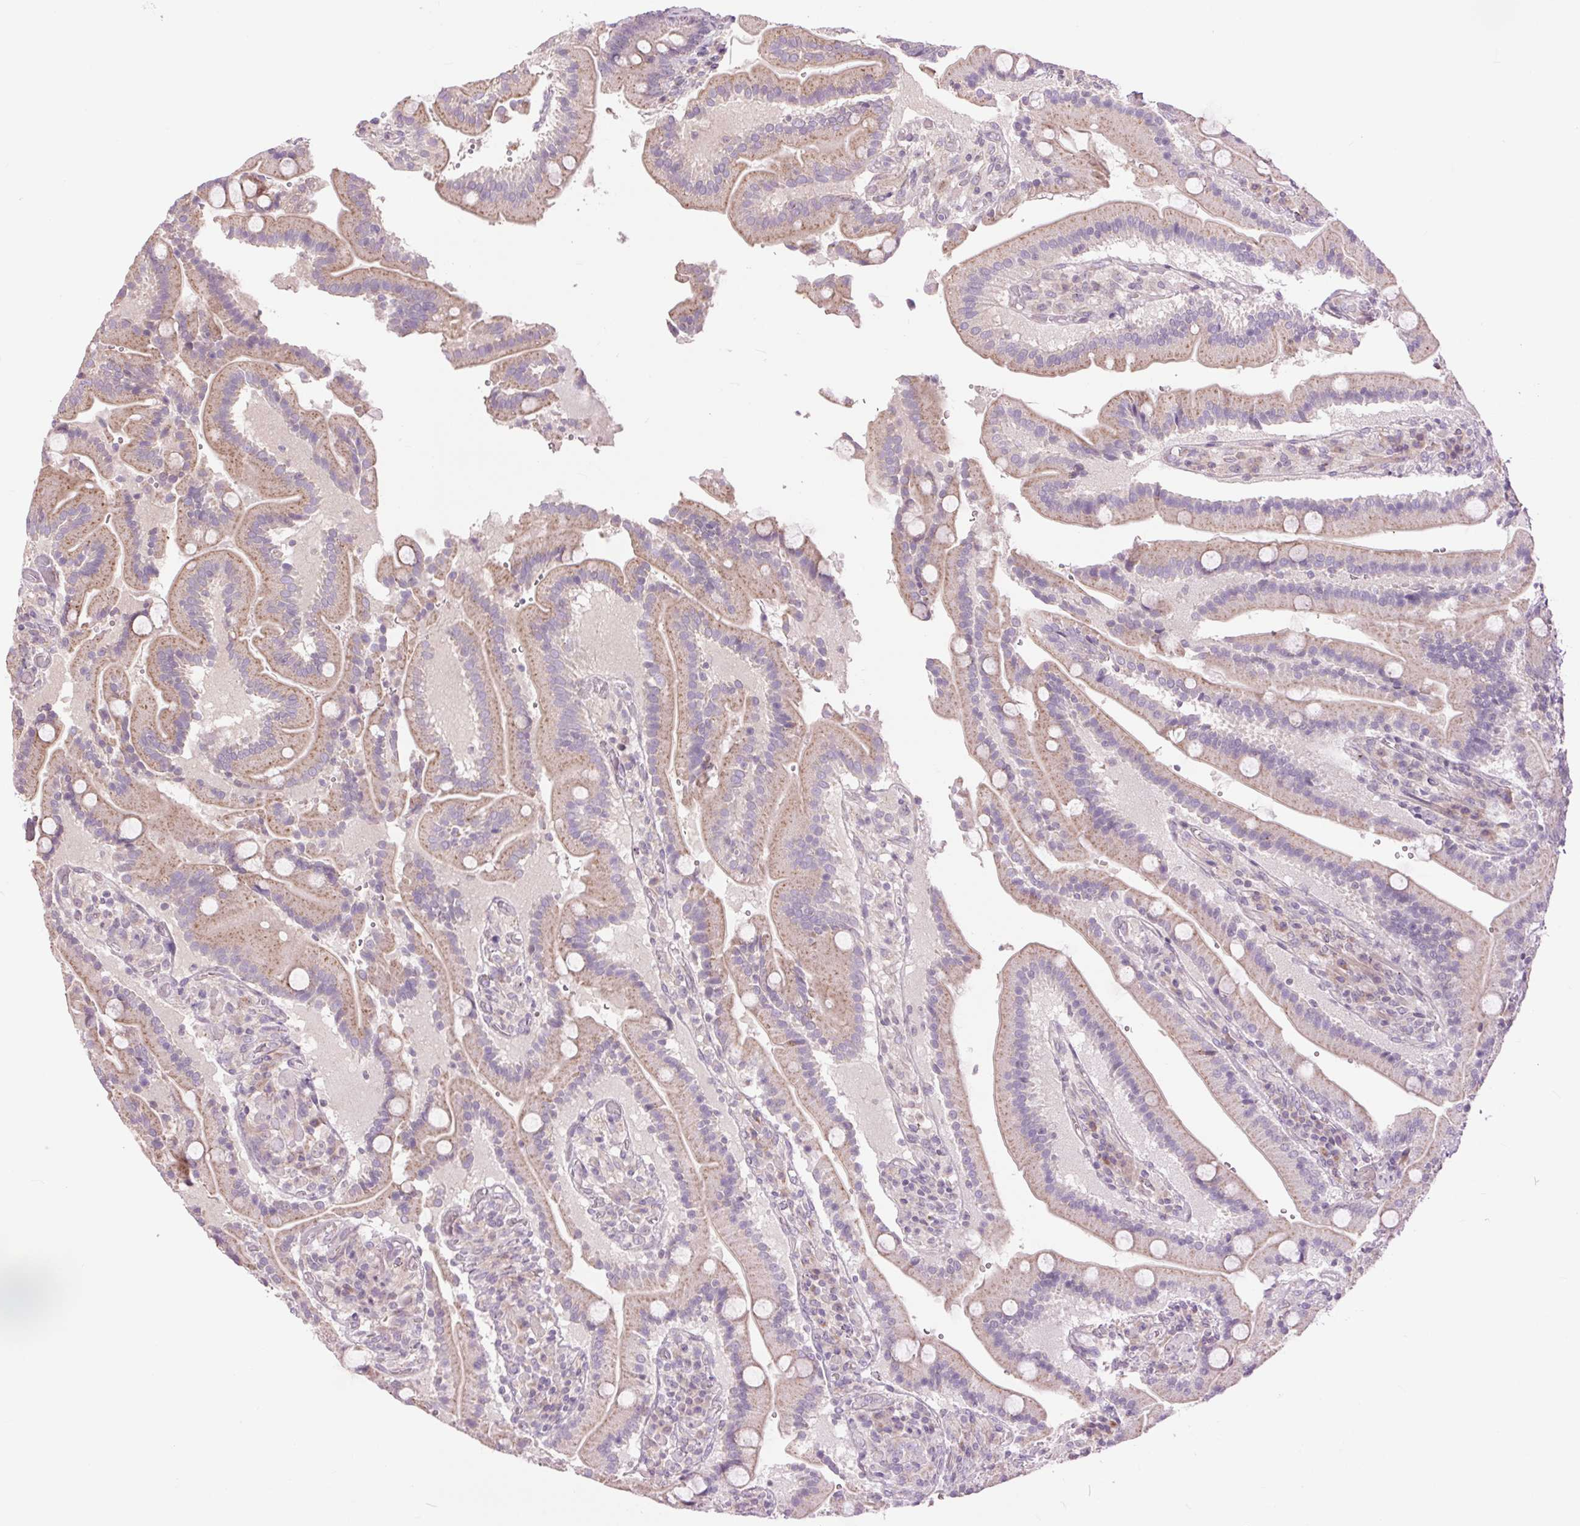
{"staining": {"intensity": "weak", "quantity": "25%-75%", "location": "cytoplasmic/membranous"}, "tissue": "duodenum", "cell_type": "Glandular cells", "image_type": "normal", "snomed": [{"axis": "morphology", "description": "Normal tissue, NOS"}, {"axis": "topography", "description": "Duodenum"}], "caption": "An image of duodenum stained for a protein reveals weak cytoplasmic/membranous brown staining in glandular cells. Nuclei are stained in blue.", "gene": "CTNNA3", "patient": {"sex": "female", "age": 62}}